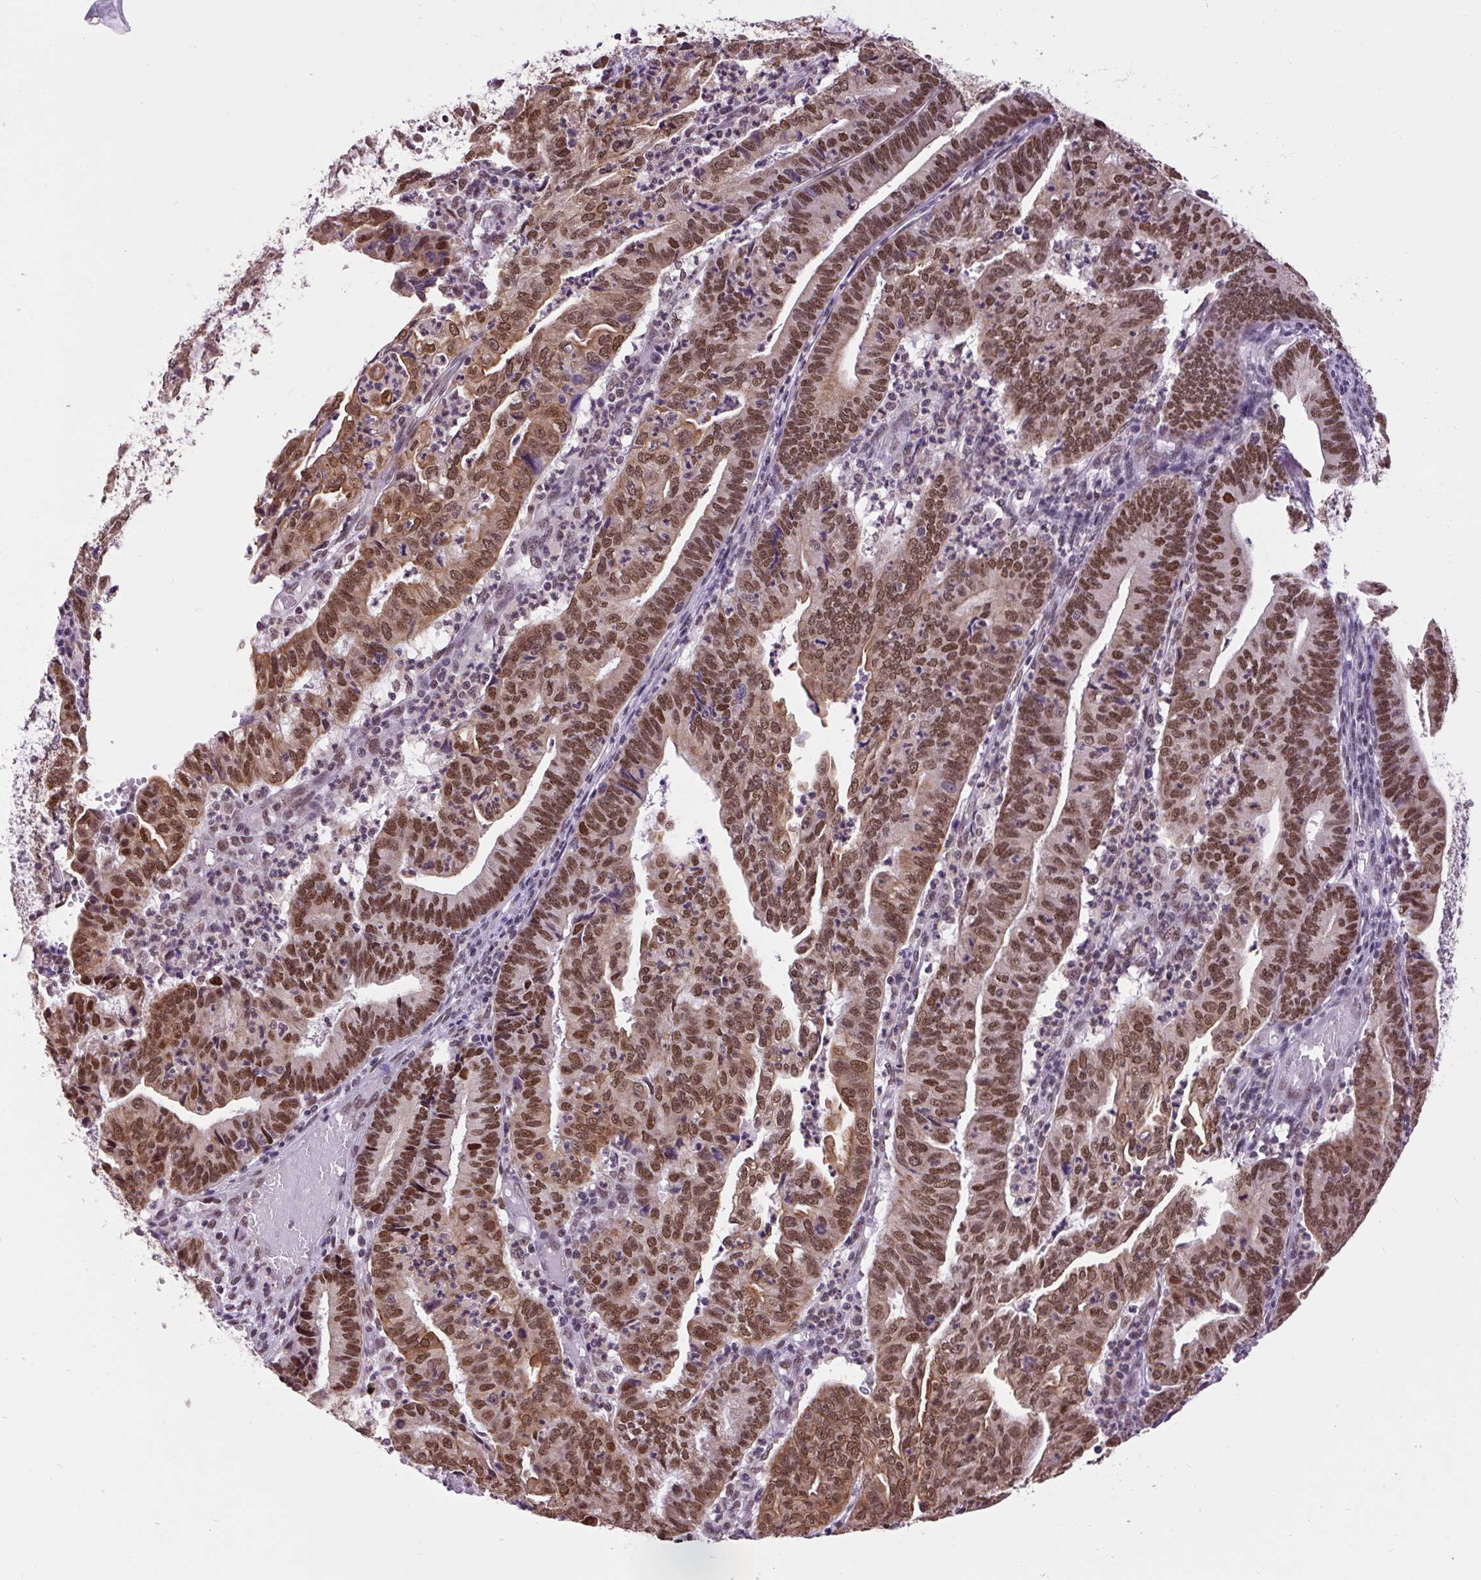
{"staining": {"intensity": "strong", "quantity": ">75%", "location": "cytoplasmic/membranous,nuclear"}, "tissue": "endometrial cancer", "cell_type": "Tumor cells", "image_type": "cancer", "snomed": [{"axis": "morphology", "description": "Adenocarcinoma, NOS"}, {"axis": "topography", "description": "Endometrium"}], "caption": "Adenocarcinoma (endometrial) stained with immunohistochemistry (IHC) reveals strong cytoplasmic/membranous and nuclear positivity in approximately >75% of tumor cells.", "gene": "ZNF672", "patient": {"sex": "female", "age": 60}}